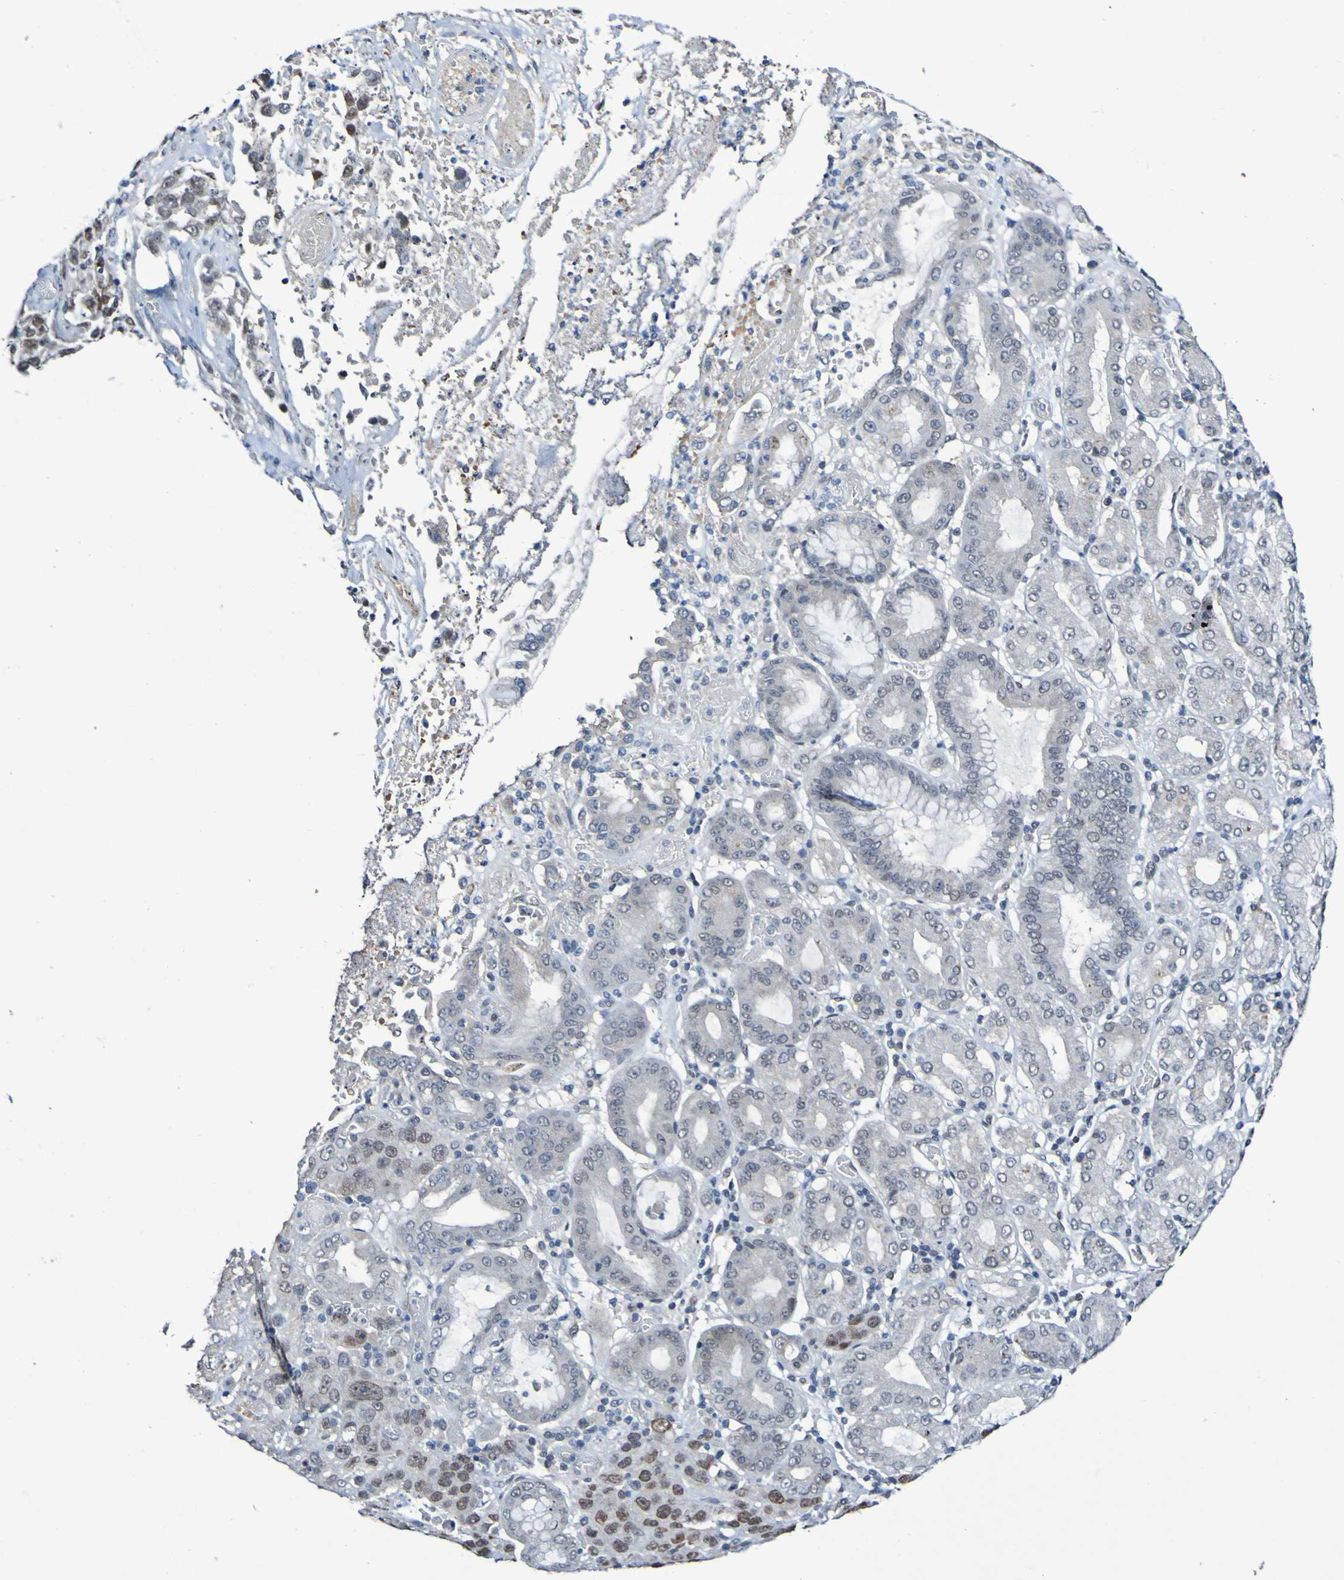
{"staining": {"intensity": "moderate", "quantity": "<25%", "location": "nuclear"}, "tissue": "stomach cancer", "cell_type": "Tumor cells", "image_type": "cancer", "snomed": [{"axis": "morphology", "description": "Normal tissue, NOS"}, {"axis": "morphology", "description": "Adenocarcinoma, NOS"}, {"axis": "topography", "description": "Stomach"}], "caption": "Immunohistochemistry of human stomach adenocarcinoma exhibits low levels of moderate nuclear positivity in approximately <25% of tumor cells. The protein of interest is stained brown, and the nuclei are stained in blue (DAB (3,3'-diaminobenzidine) IHC with brightfield microscopy, high magnification).", "gene": "PCGF1", "patient": {"sex": "male", "age": 48}}